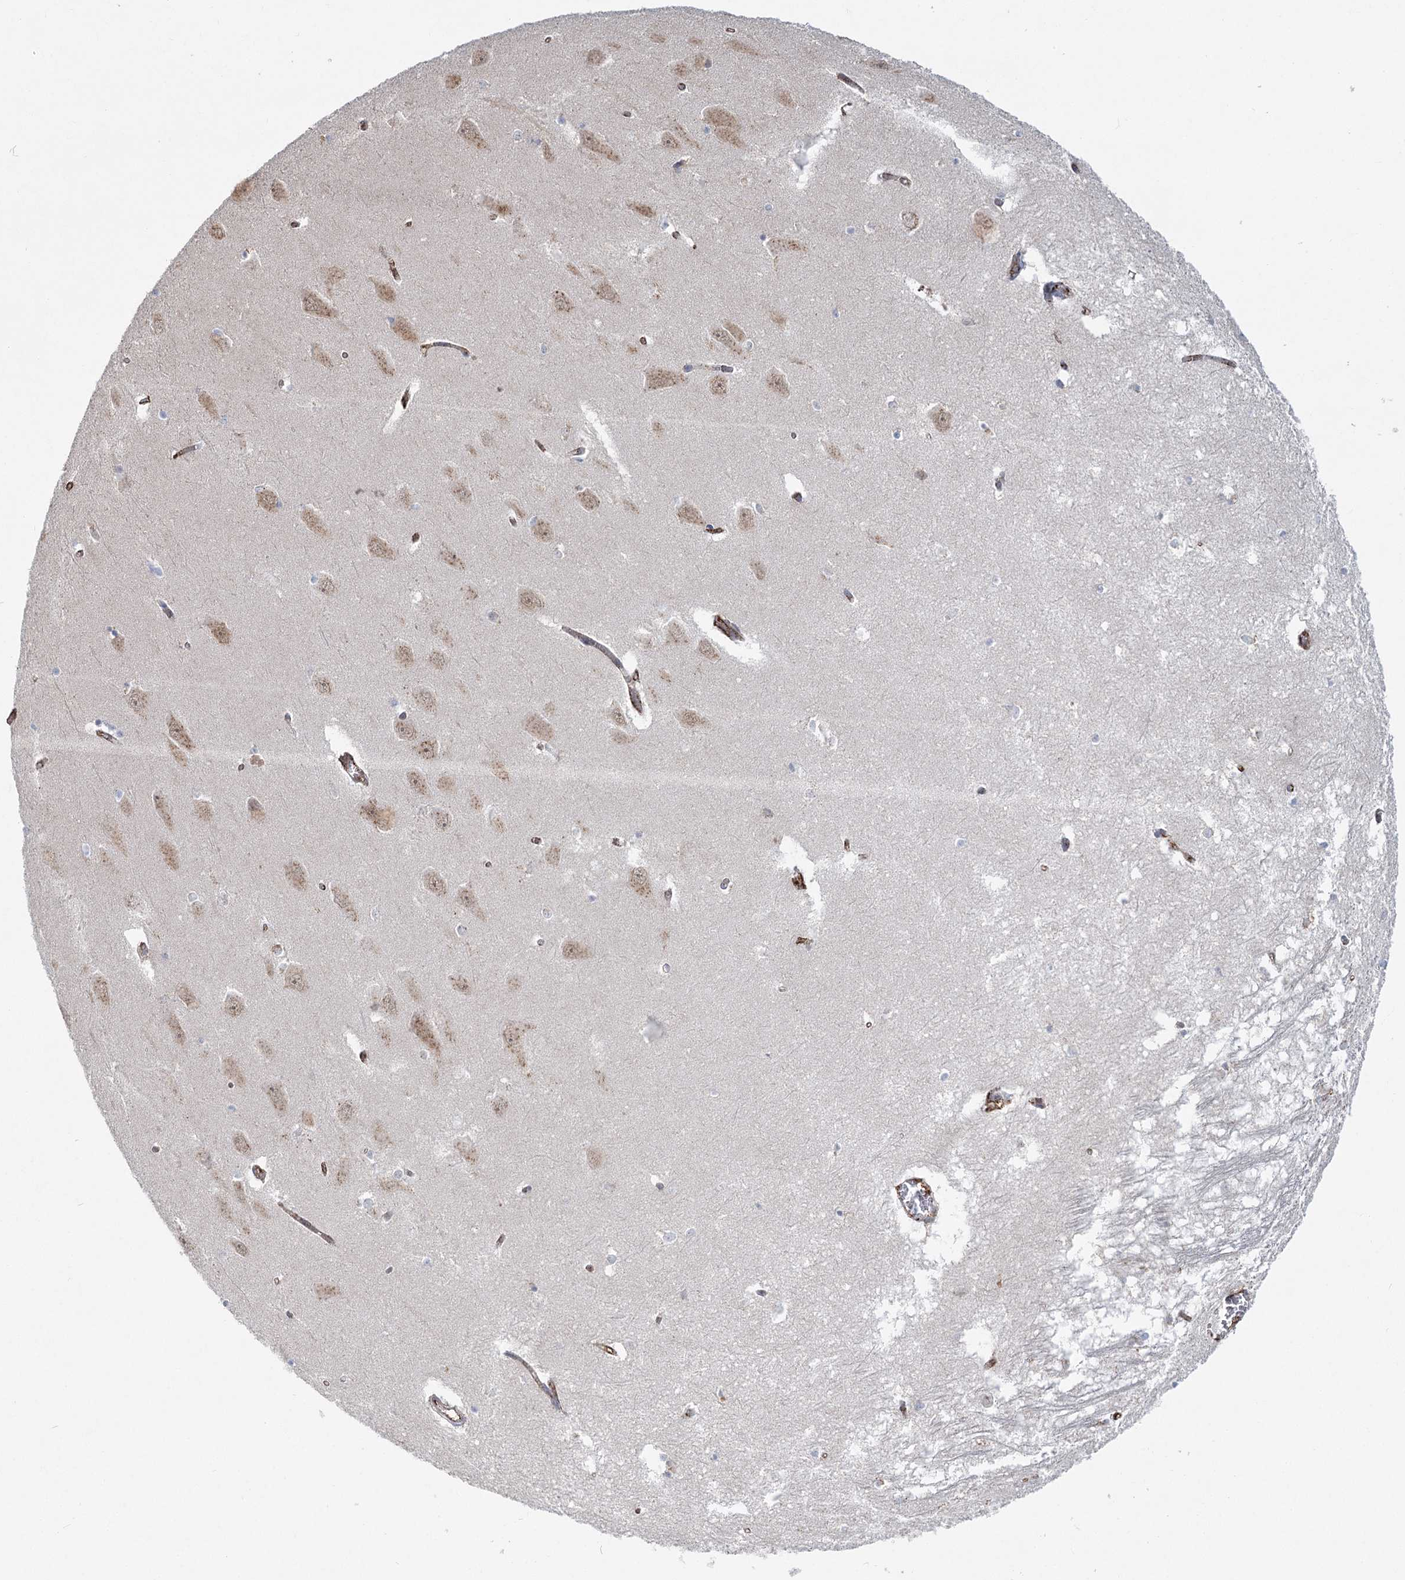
{"staining": {"intensity": "negative", "quantity": "none", "location": "none"}, "tissue": "hippocampus", "cell_type": "Glial cells", "image_type": "normal", "snomed": [{"axis": "morphology", "description": "Normal tissue, NOS"}, {"axis": "topography", "description": "Hippocampus"}], "caption": "This photomicrograph is of normal hippocampus stained with IHC to label a protein in brown with the nuclei are counter-stained blue. There is no positivity in glial cells.", "gene": "KBTBD4", "patient": {"sex": "male", "age": 70}}